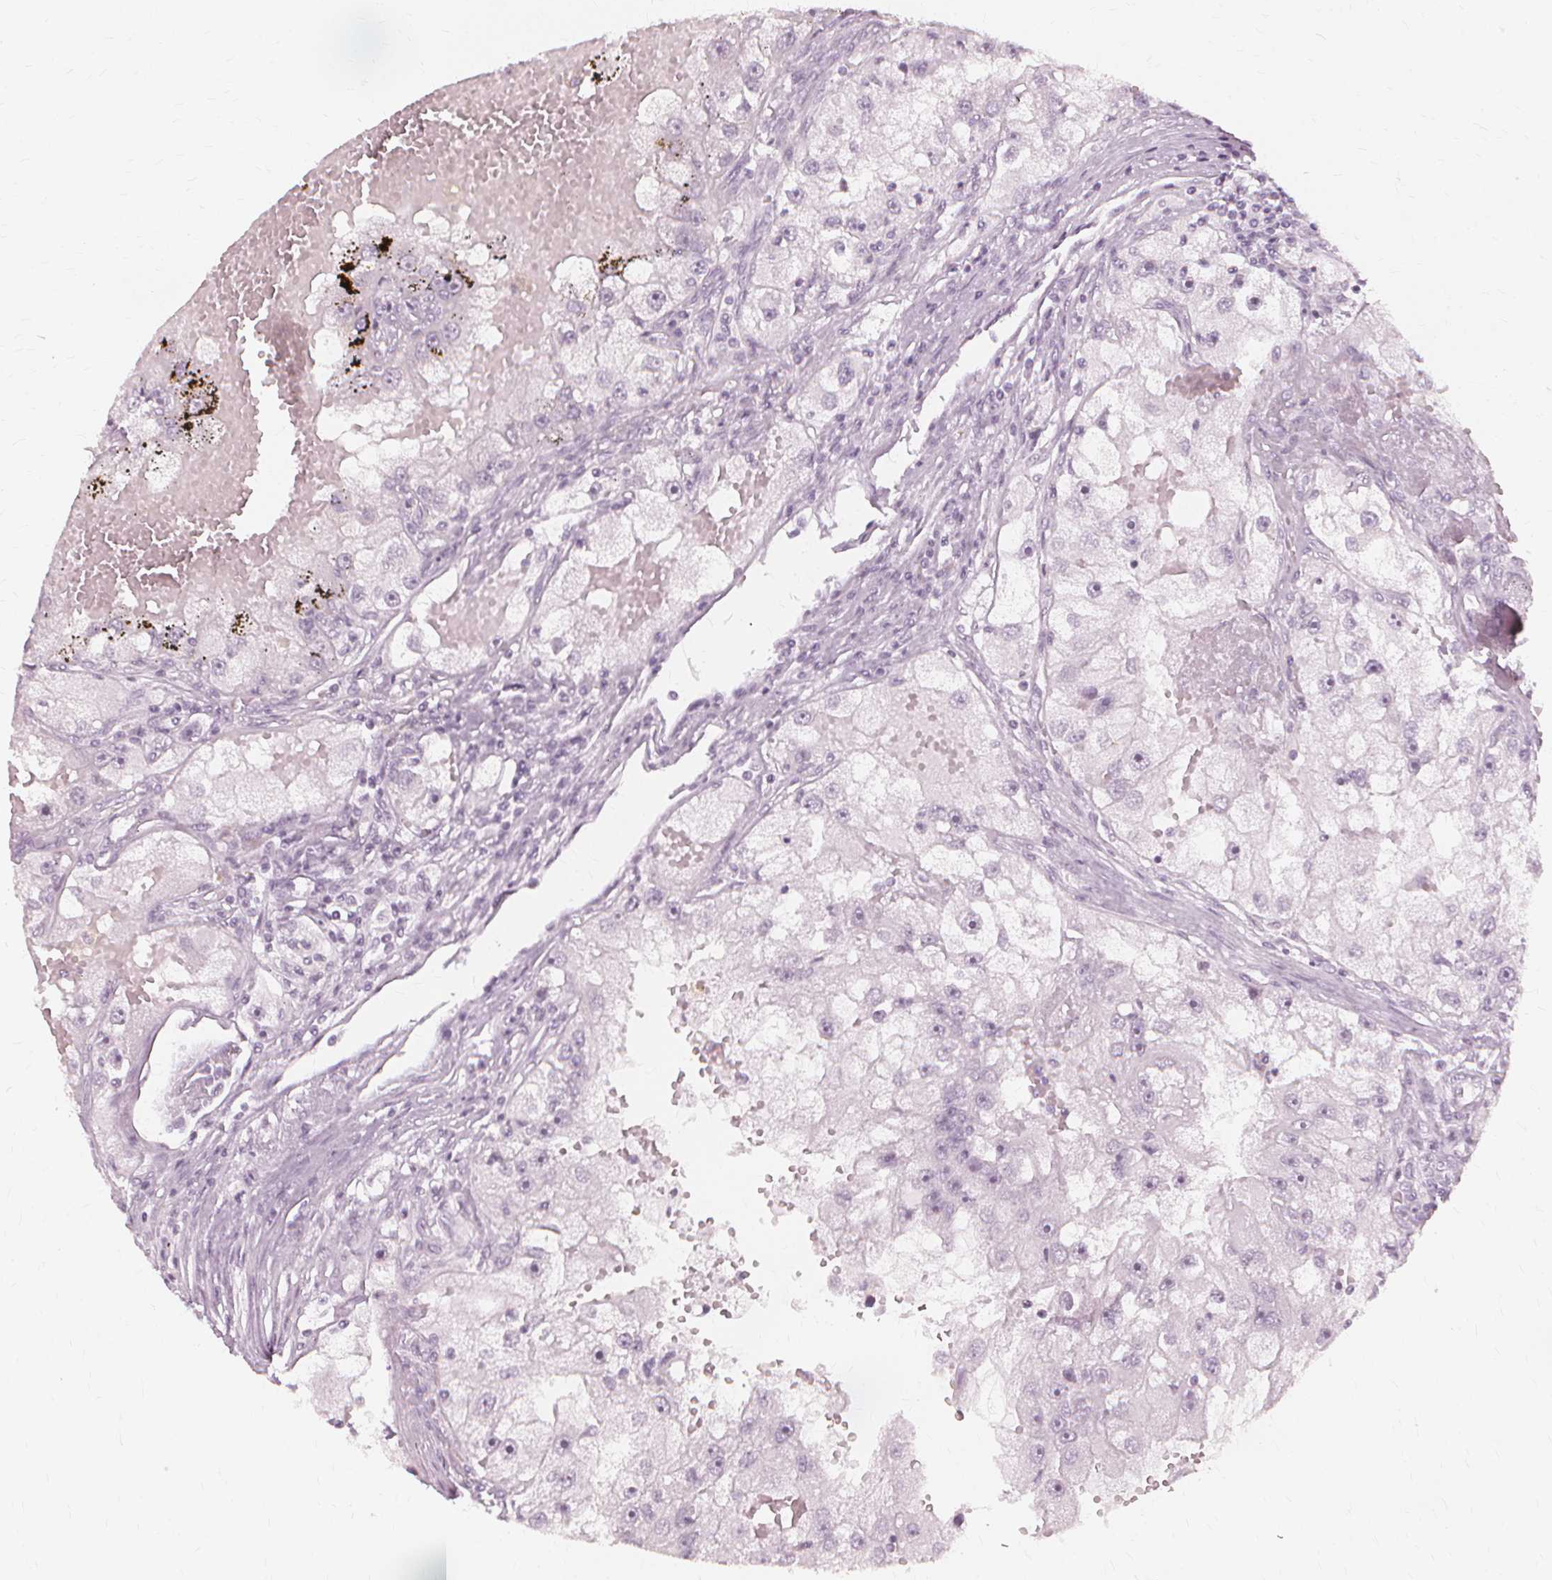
{"staining": {"intensity": "negative", "quantity": "none", "location": "none"}, "tissue": "renal cancer", "cell_type": "Tumor cells", "image_type": "cancer", "snomed": [{"axis": "morphology", "description": "Adenocarcinoma, NOS"}, {"axis": "topography", "description": "Kidney"}], "caption": "The histopathology image displays no staining of tumor cells in renal adenocarcinoma. The staining is performed using DAB brown chromogen with nuclei counter-stained in using hematoxylin.", "gene": "NXPE1", "patient": {"sex": "male", "age": 63}}